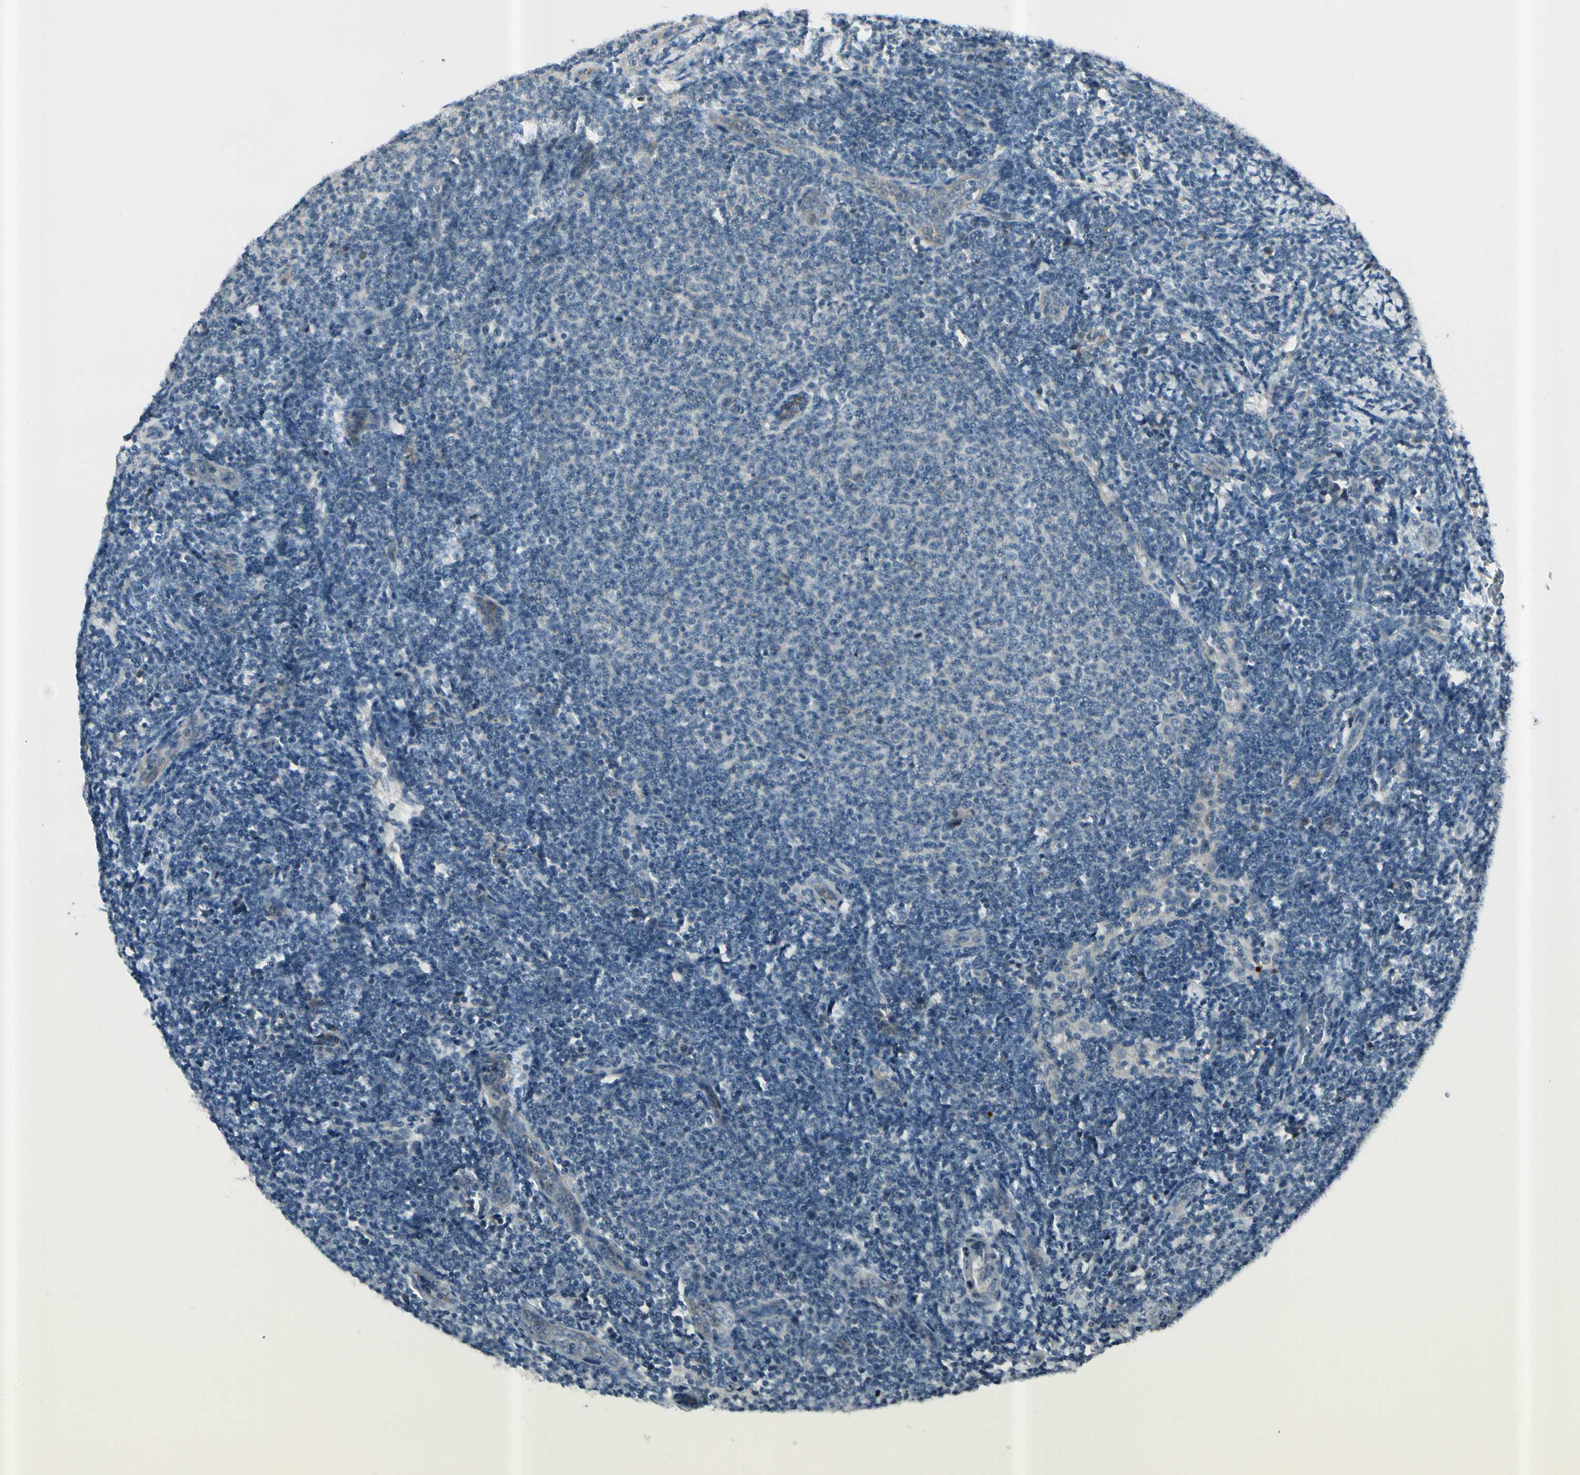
{"staining": {"intensity": "negative", "quantity": "none", "location": "none"}, "tissue": "lymphoma", "cell_type": "Tumor cells", "image_type": "cancer", "snomed": [{"axis": "morphology", "description": "Malignant lymphoma, non-Hodgkin's type, Low grade"}, {"axis": "topography", "description": "Lymph node"}], "caption": "IHC histopathology image of human malignant lymphoma, non-Hodgkin's type (low-grade) stained for a protein (brown), which shows no staining in tumor cells.", "gene": "ICAM5", "patient": {"sex": "male", "age": 66}}